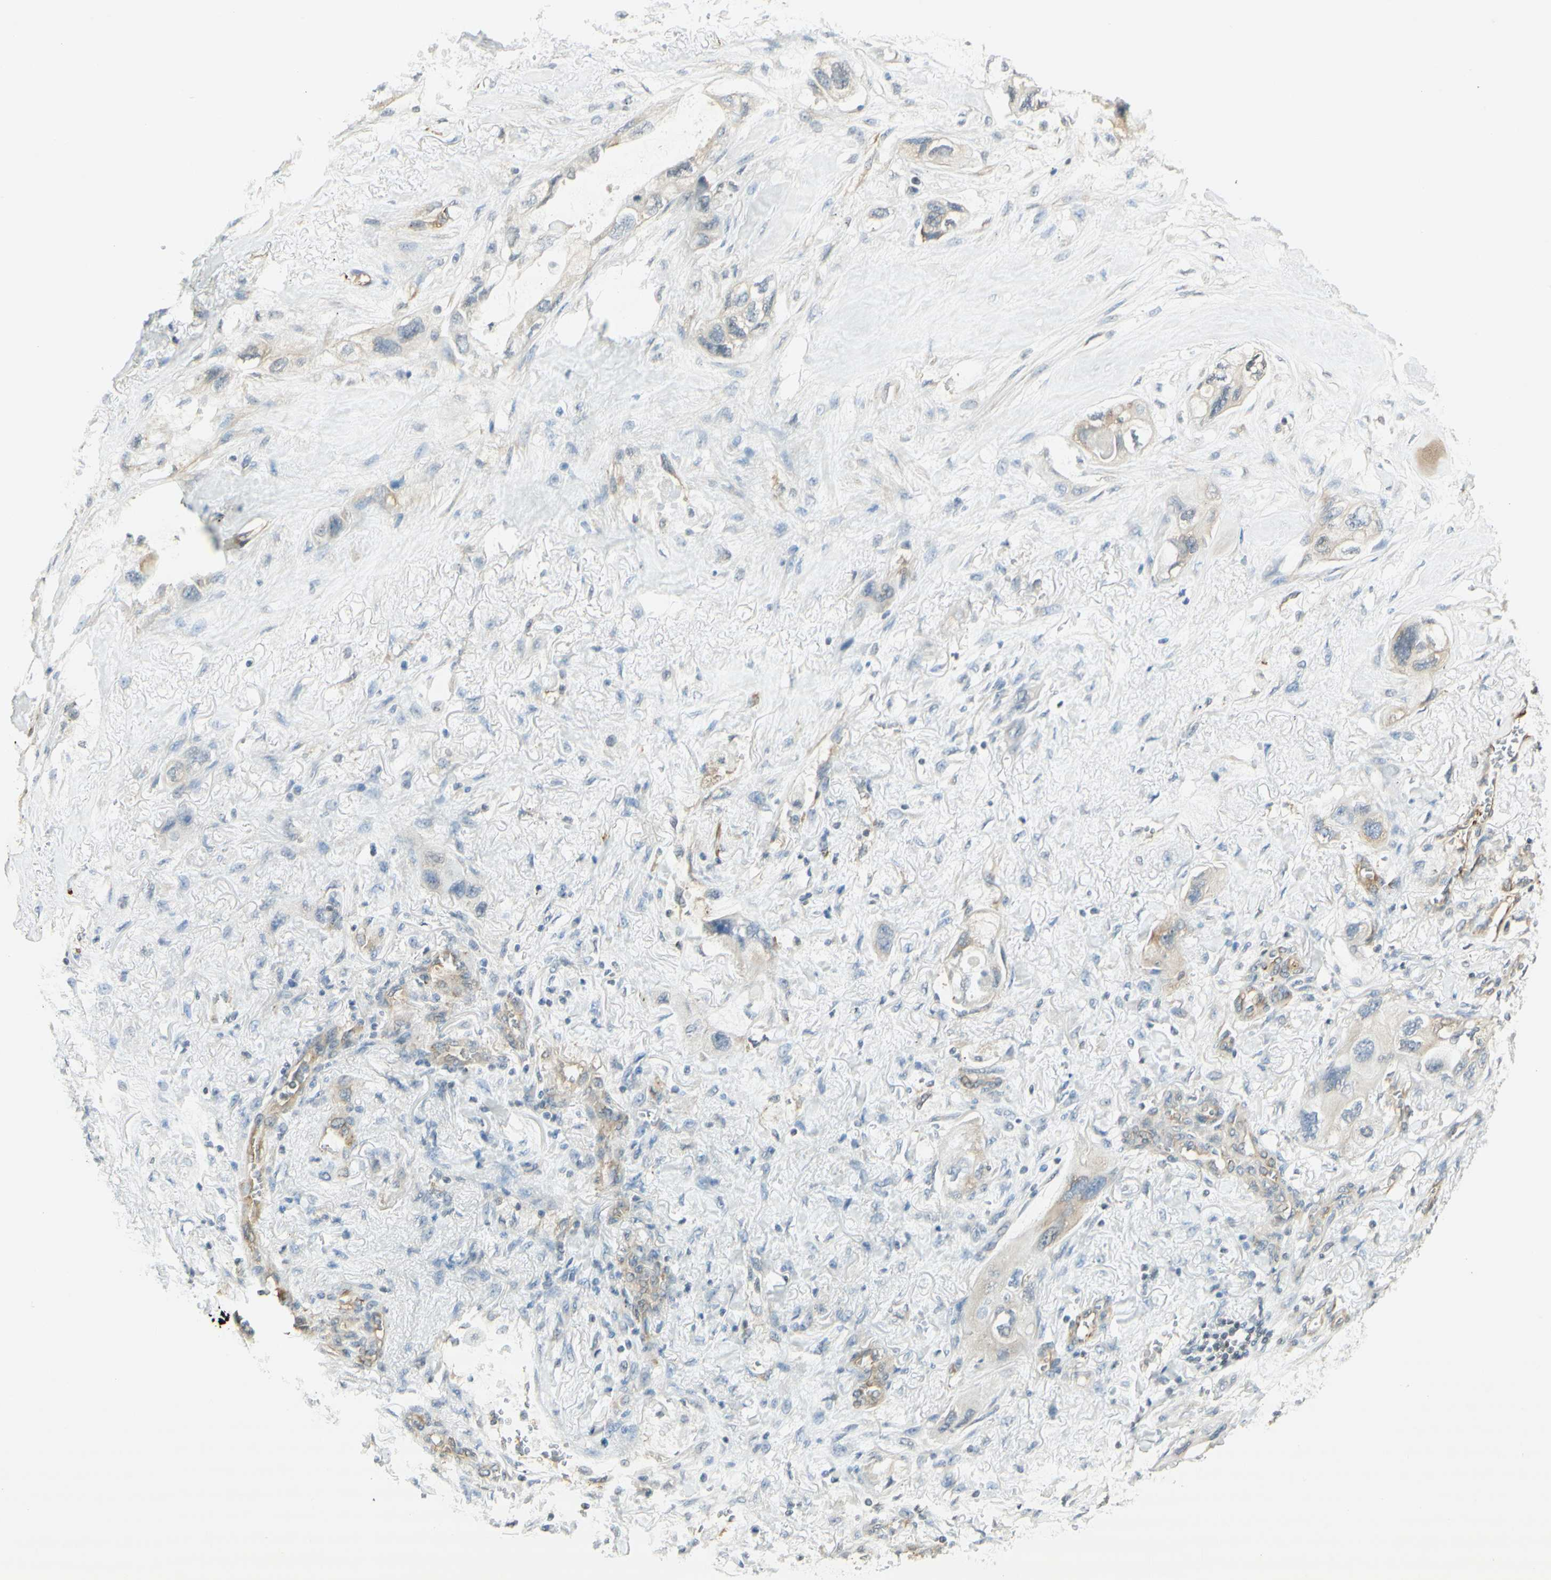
{"staining": {"intensity": "weak", "quantity": "<25%", "location": "cytoplasmic/membranous"}, "tissue": "lung cancer", "cell_type": "Tumor cells", "image_type": "cancer", "snomed": [{"axis": "morphology", "description": "Squamous cell carcinoma, NOS"}, {"axis": "topography", "description": "Lung"}], "caption": "IHC histopathology image of neoplastic tissue: human lung squamous cell carcinoma stained with DAB (3,3'-diaminobenzidine) reveals no significant protein expression in tumor cells.", "gene": "MAP1B", "patient": {"sex": "female", "age": 73}}